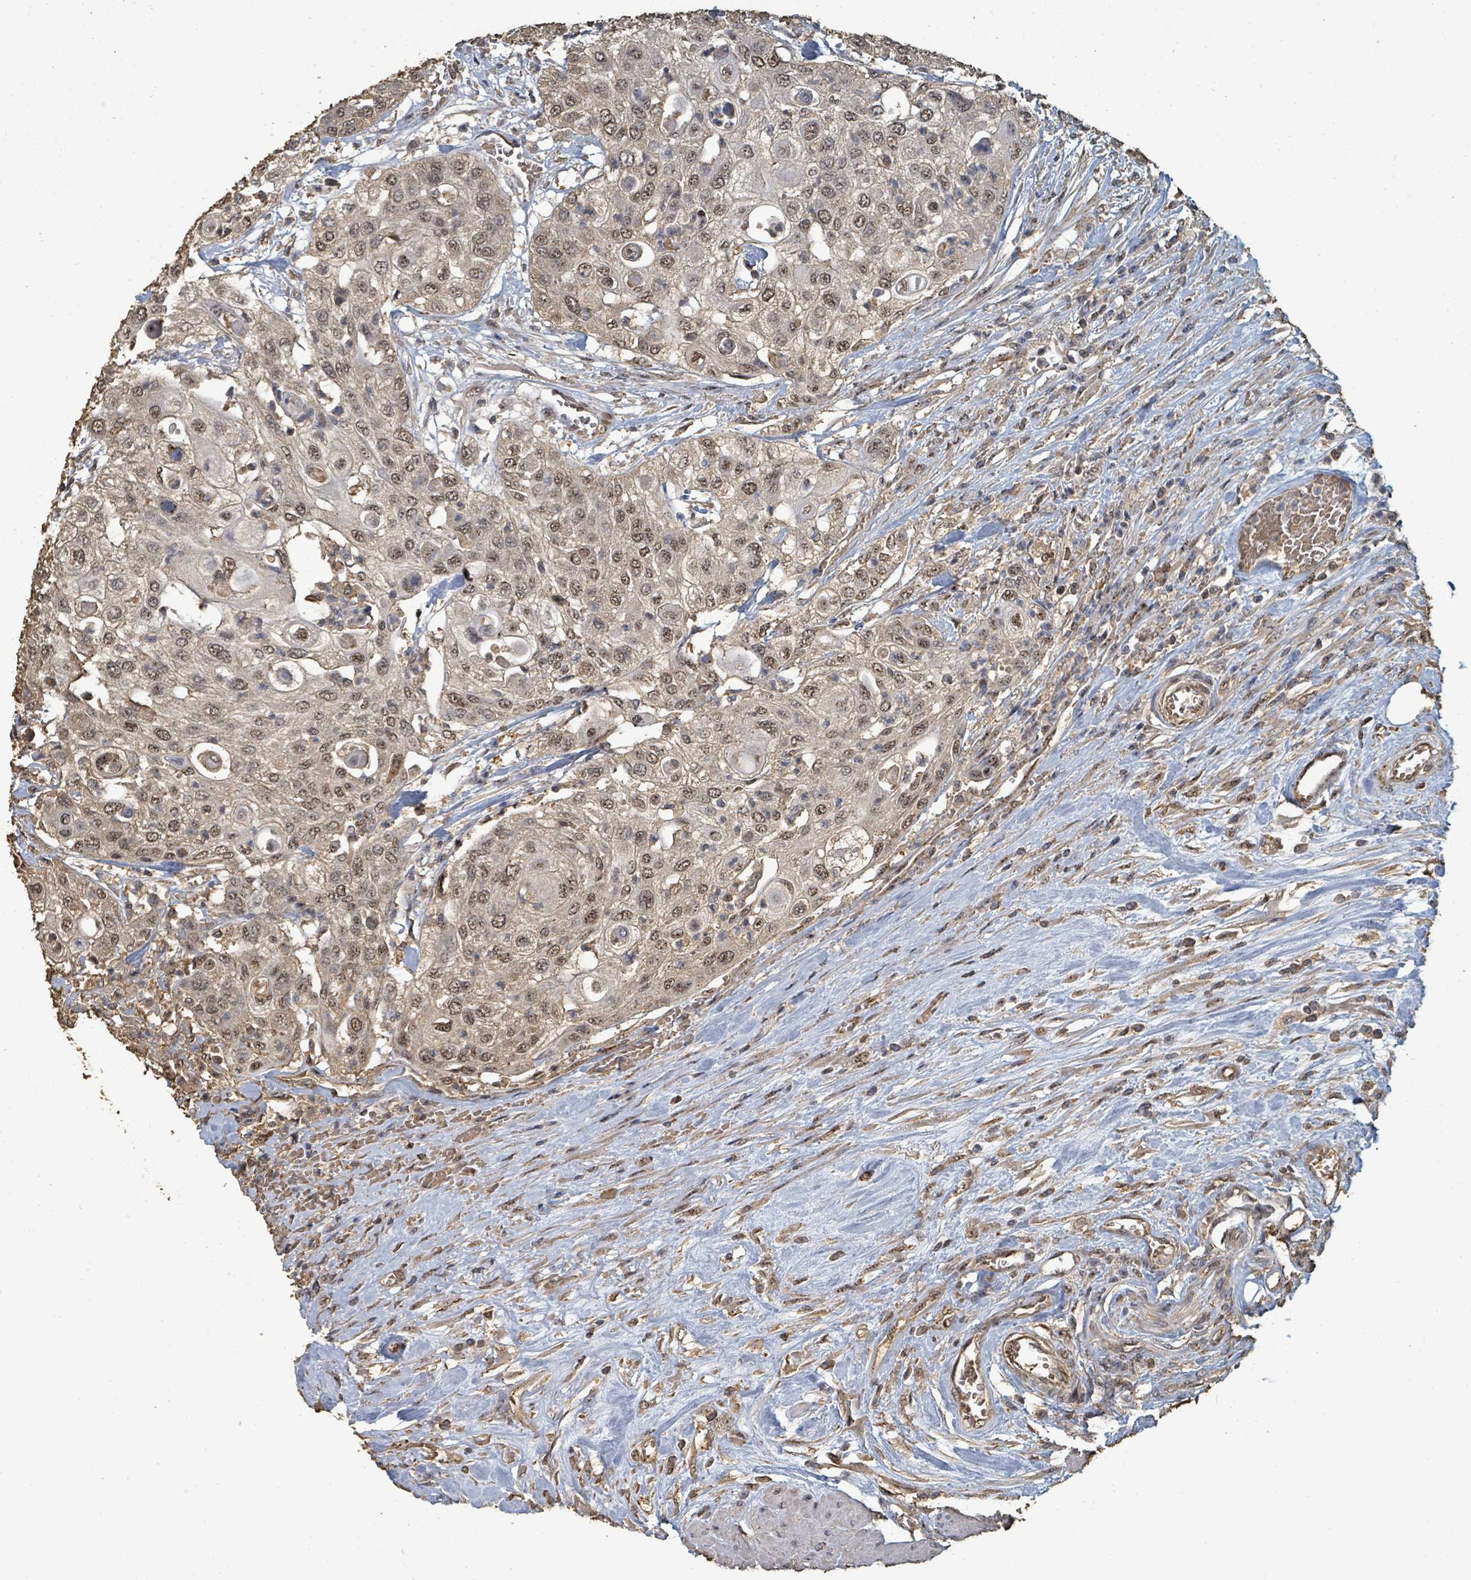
{"staining": {"intensity": "moderate", "quantity": ">75%", "location": "nuclear"}, "tissue": "urothelial cancer", "cell_type": "Tumor cells", "image_type": "cancer", "snomed": [{"axis": "morphology", "description": "Urothelial carcinoma, High grade"}, {"axis": "topography", "description": "Urinary bladder"}], "caption": "Protein staining displays moderate nuclear positivity in approximately >75% of tumor cells in urothelial cancer.", "gene": "C6orf52", "patient": {"sex": "female", "age": 79}}